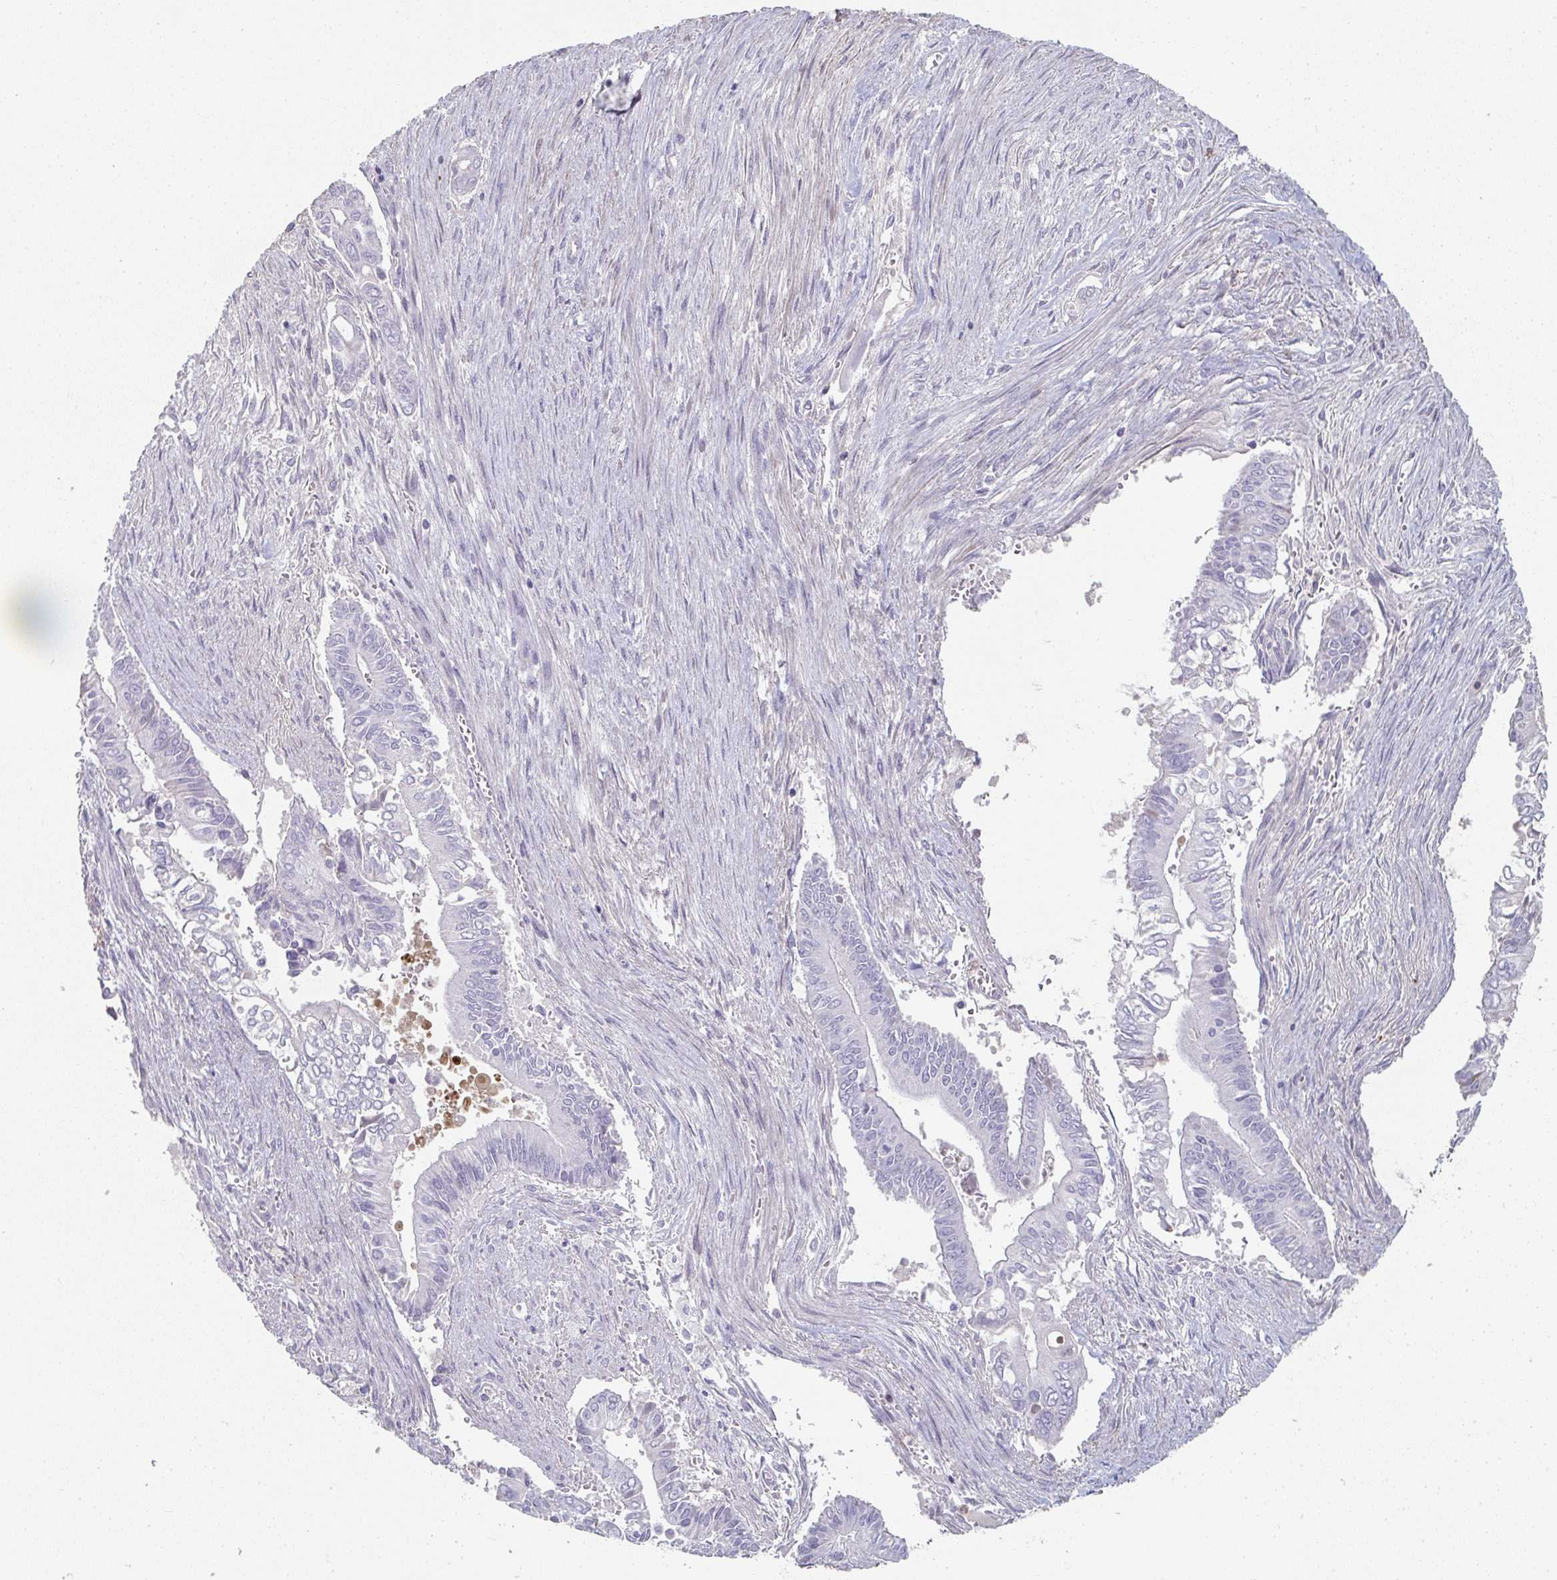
{"staining": {"intensity": "negative", "quantity": "none", "location": "none"}, "tissue": "pancreatic cancer", "cell_type": "Tumor cells", "image_type": "cancer", "snomed": [{"axis": "morphology", "description": "Adenocarcinoma, NOS"}, {"axis": "topography", "description": "Pancreas"}], "caption": "IHC photomicrograph of neoplastic tissue: human pancreatic cancer (adenocarcinoma) stained with DAB demonstrates no significant protein staining in tumor cells.", "gene": "A1CF", "patient": {"sex": "male", "age": 68}}